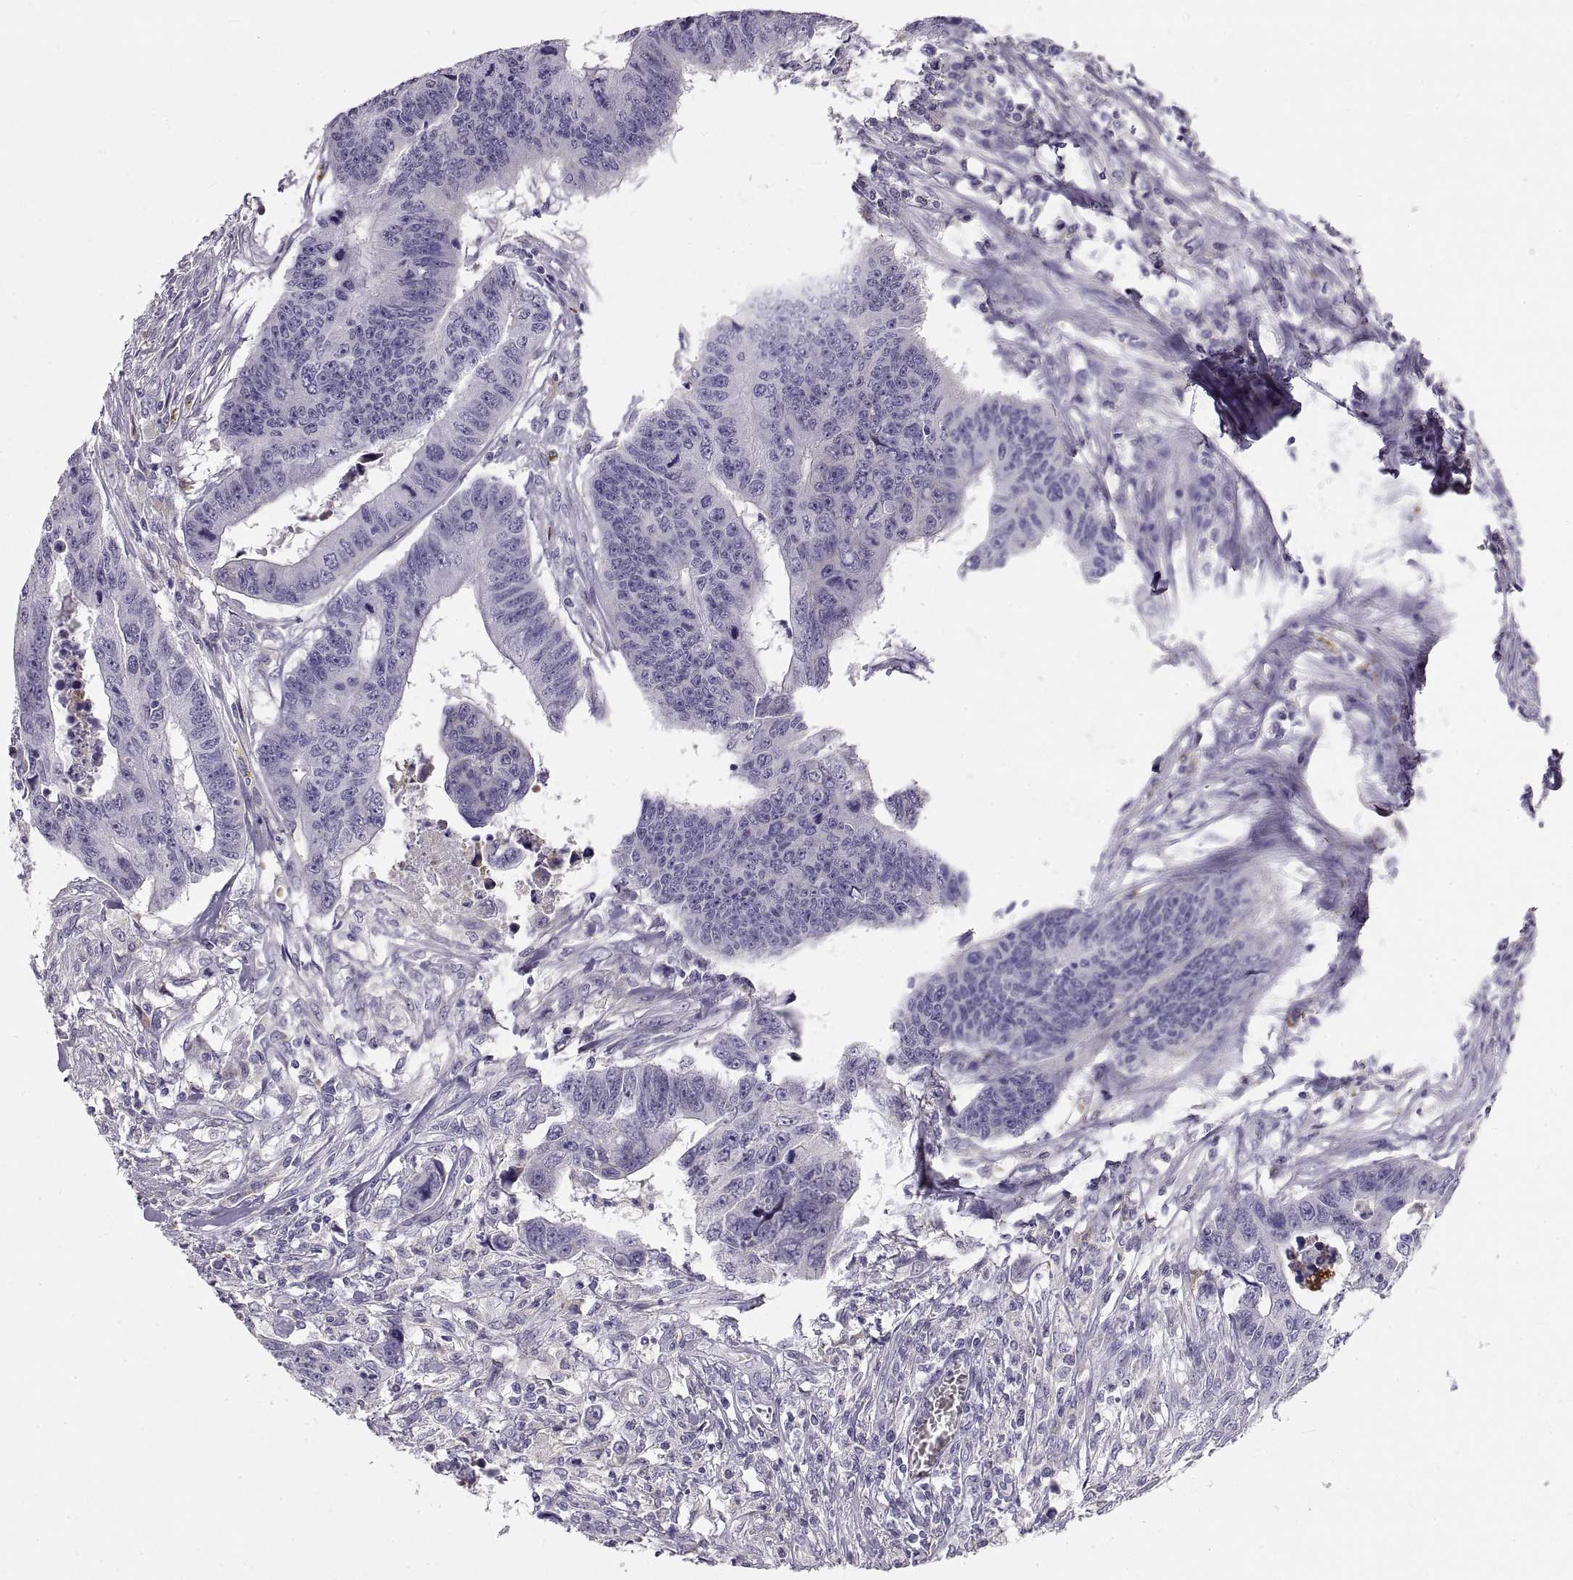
{"staining": {"intensity": "negative", "quantity": "none", "location": "none"}, "tissue": "colorectal cancer", "cell_type": "Tumor cells", "image_type": "cancer", "snomed": [{"axis": "morphology", "description": "Adenocarcinoma, NOS"}, {"axis": "topography", "description": "Rectum"}], "caption": "DAB (3,3'-diaminobenzidine) immunohistochemical staining of human colorectal adenocarcinoma exhibits no significant positivity in tumor cells.", "gene": "CRYBB3", "patient": {"sex": "female", "age": 85}}